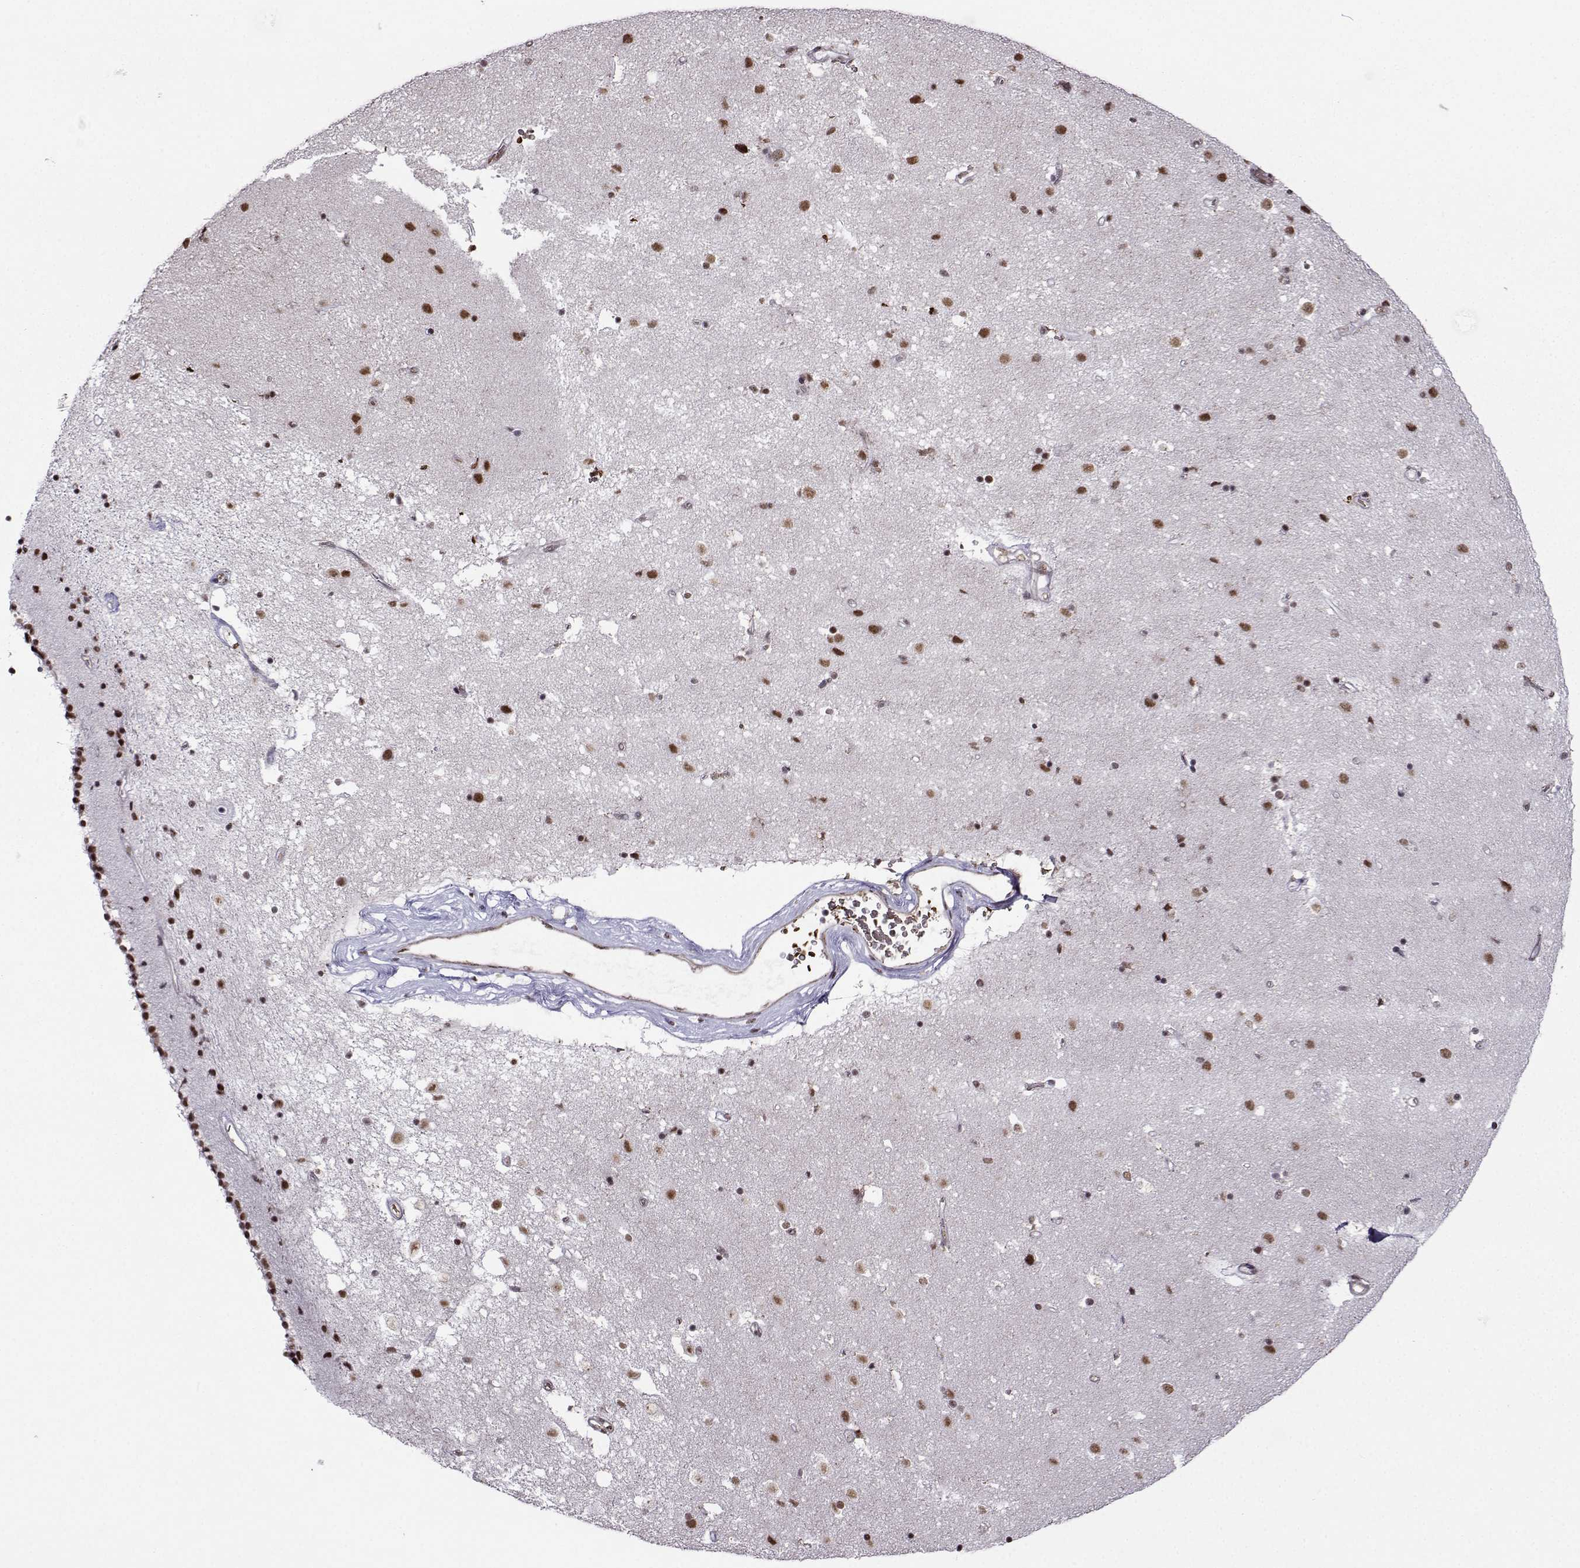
{"staining": {"intensity": "moderate", "quantity": "25%-75%", "location": "nuclear"}, "tissue": "caudate", "cell_type": "Glial cells", "image_type": "normal", "snomed": [{"axis": "morphology", "description": "Normal tissue, NOS"}, {"axis": "topography", "description": "Lateral ventricle wall"}], "caption": "Immunohistochemical staining of normal caudate exhibits 25%-75% levels of moderate nuclear protein staining in about 25%-75% of glial cells.", "gene": "CCNK", "patient": {"sex": "female", "age": 71}}